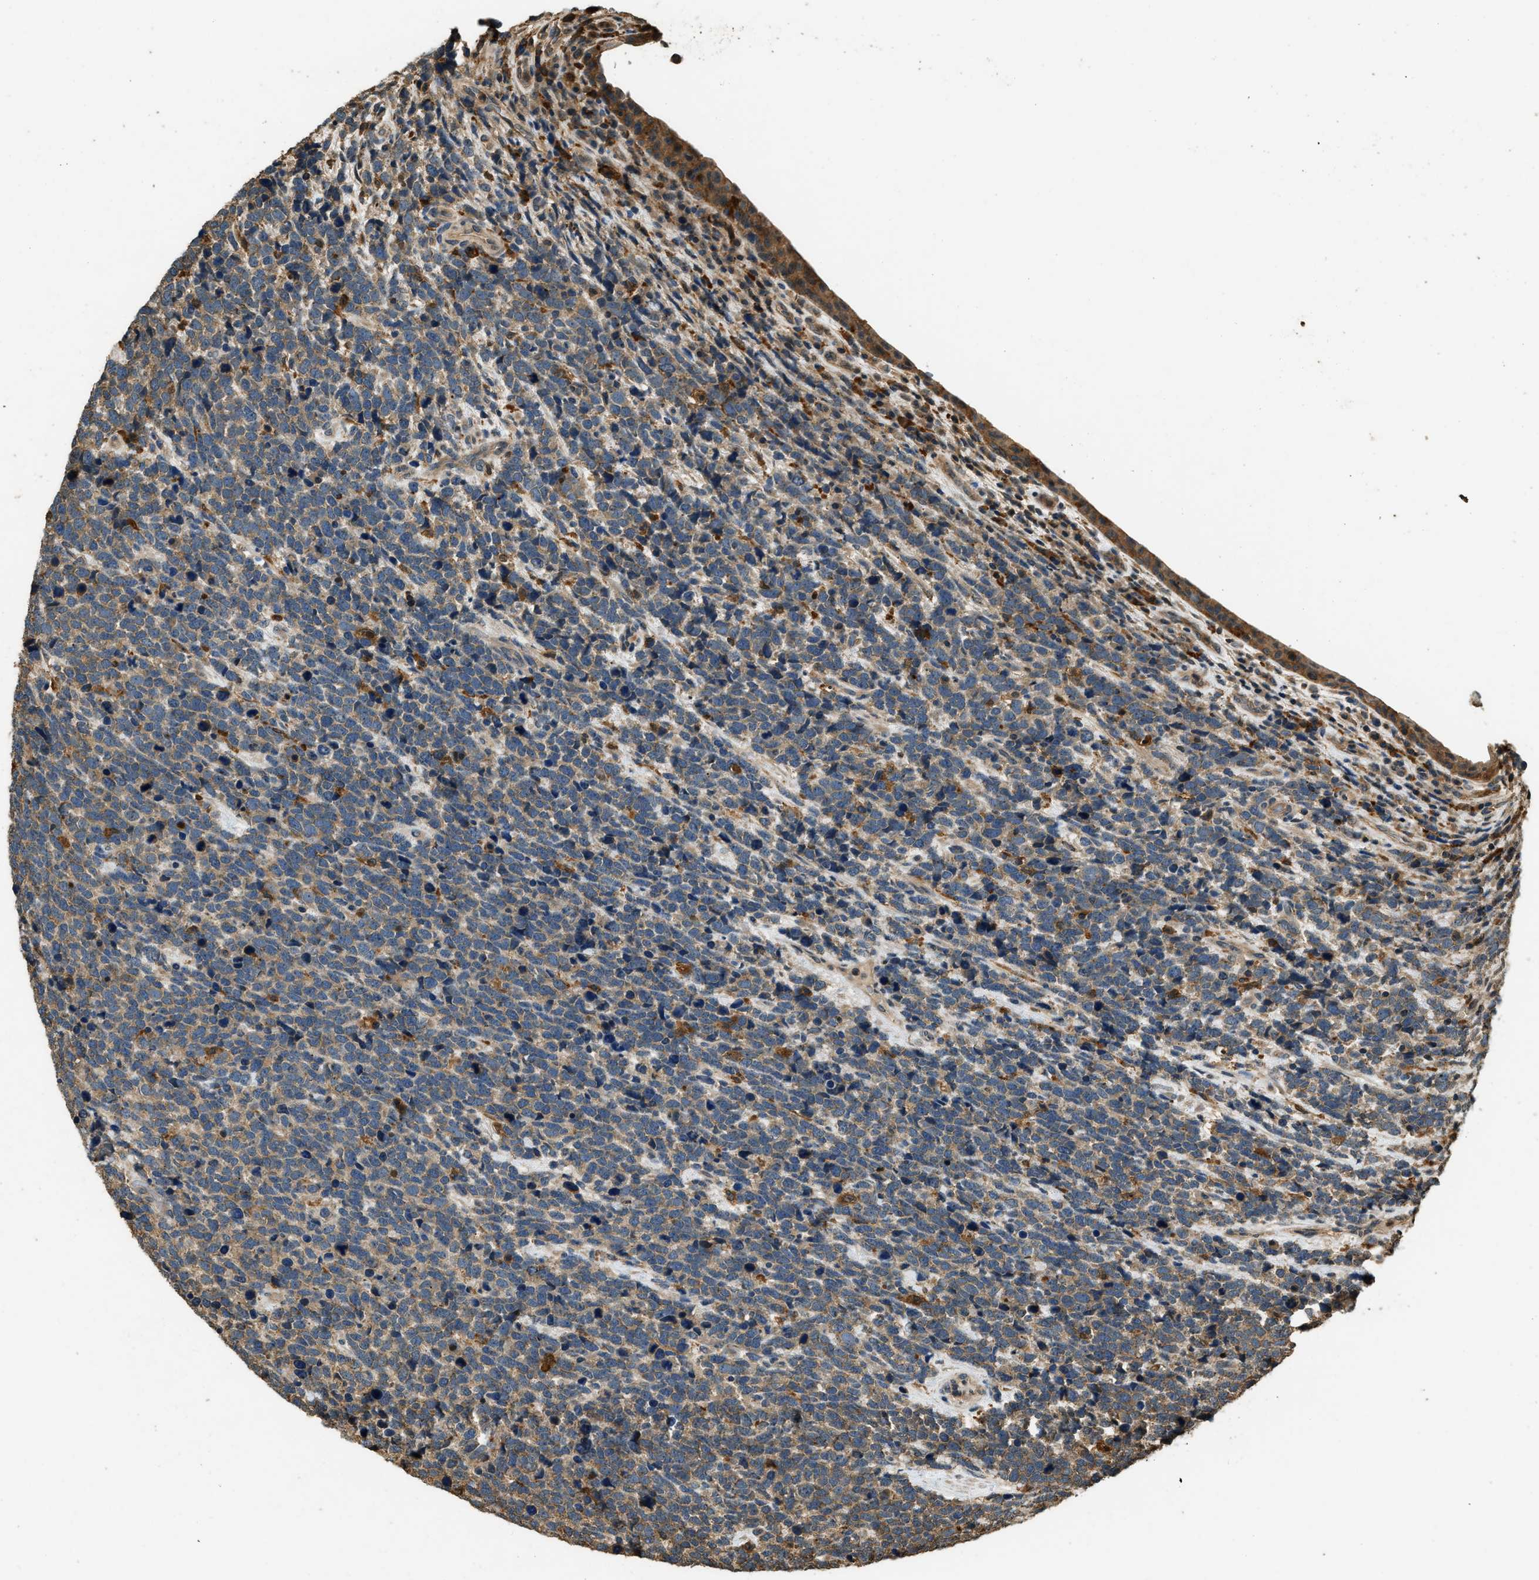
{"staining": {"intensity": "weak", "quantity": ">75%", "location": "cytoplasmic/membranous"}, "tissue": "urothelial cancer", "cell_type": "Tumor cells", "image_type": "cancer", "snomed": [{"axis": "morphology", "description": "Urothelial carcinoma, High grade"}, {"axis": "topography", "description": "Urinary bladder"}], "caption": "Immunohistochemistry (IHC) micrograph of neoplastic tissue: human urothelial cancer stained using IHC shows low levels of weak protein expression localized specifically in the cytoplasmic/membranous of tumor cells, appearing as a cytoplasmic/membranous brown color.", "gene": "RAP2A", "patient": {"sex": "female", "age": 82}}